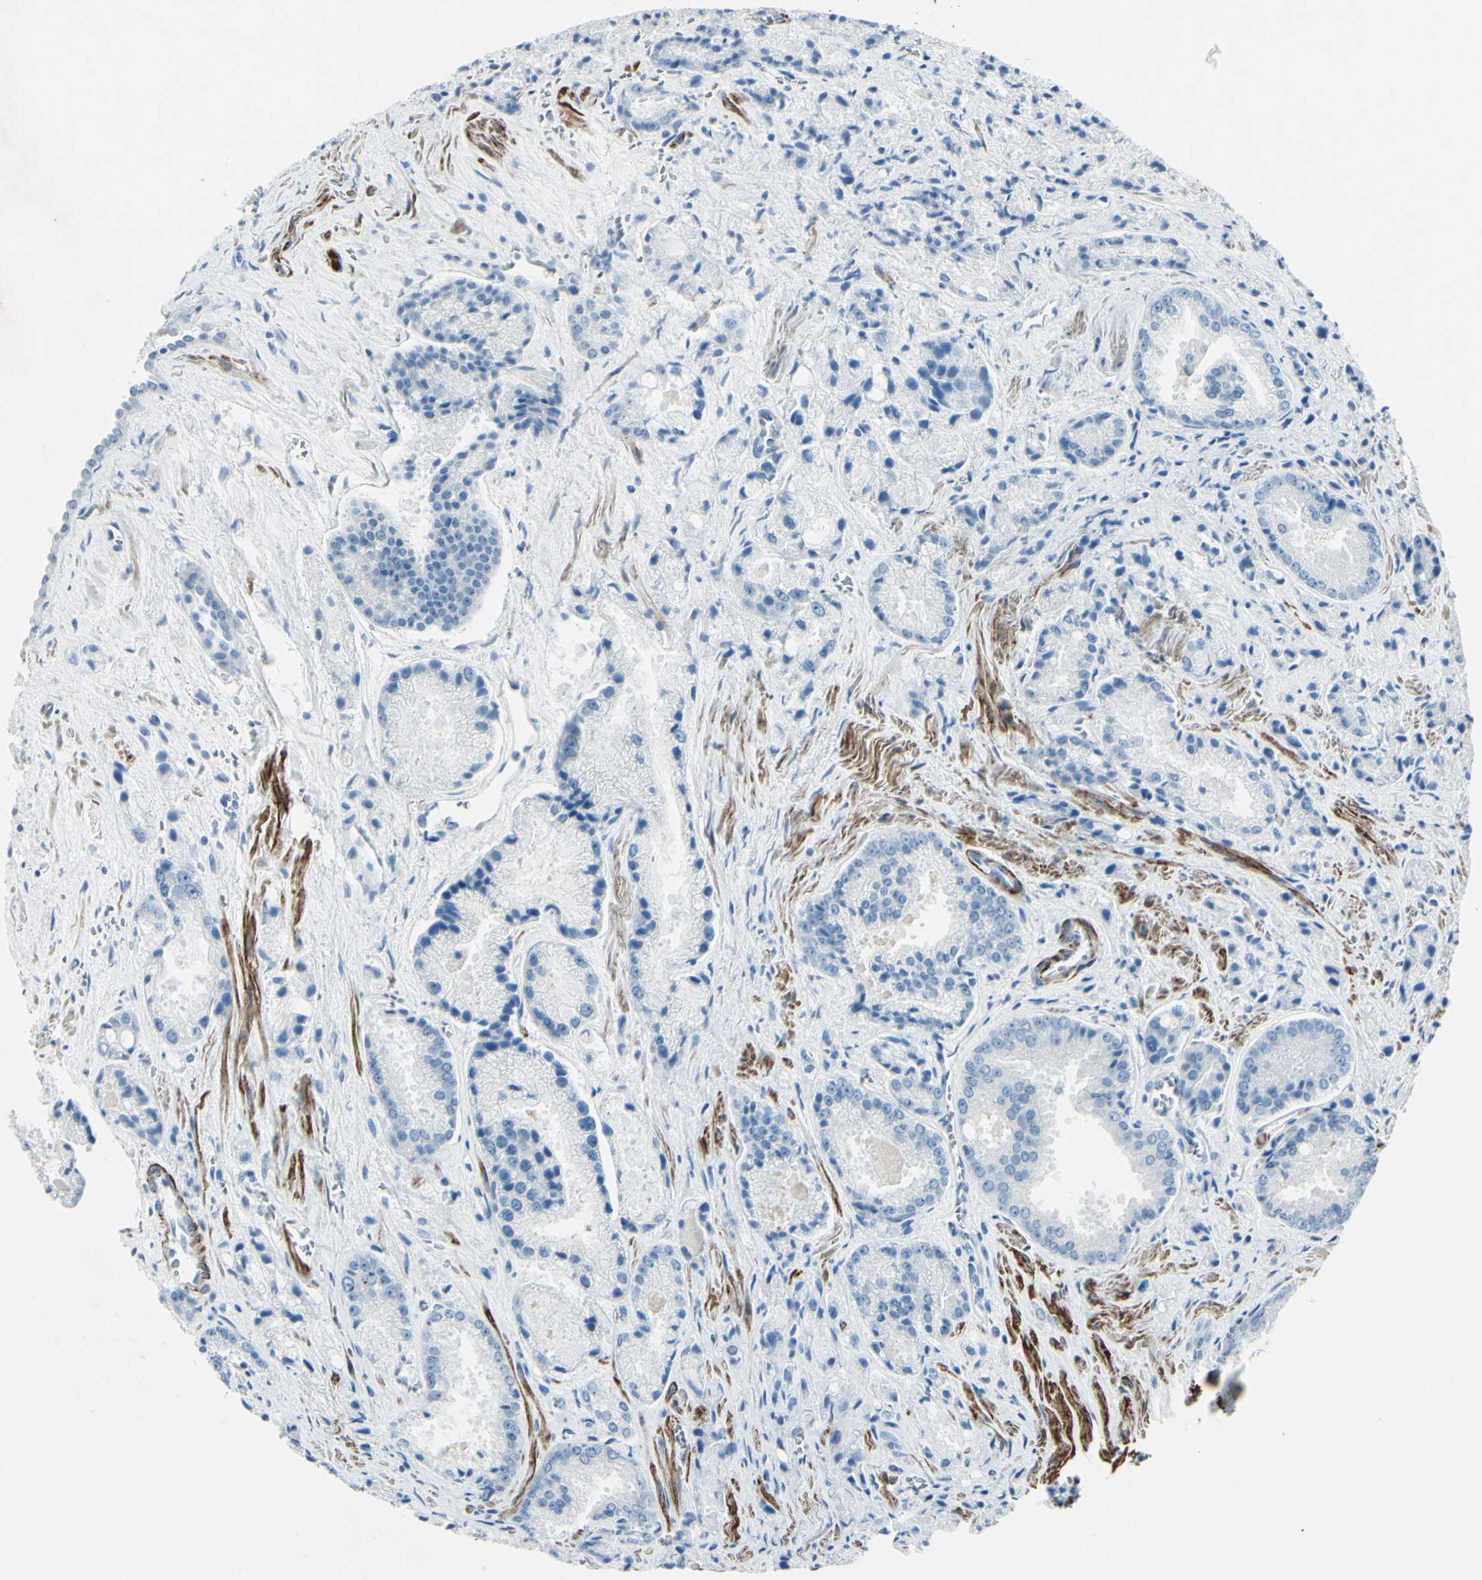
{"staining": {"intensity": "negative", "quantity": "none", "location": "none"}, "tissue": "prostate cancer", "cell_type": "Tumor cells", "image_type": "cancer", "snomed": [{"axis": "morphology", "description": "Adenocarcinoma, Low grade"}, {"axis": "topography", "description": "Prostate"}], "caption": "The micrograph shows no staining of tumor cells in adenocarcinoma (low-grade) (prostate).", "gene": "CDH15", "patient": {"sex": "male", "age": 64}}